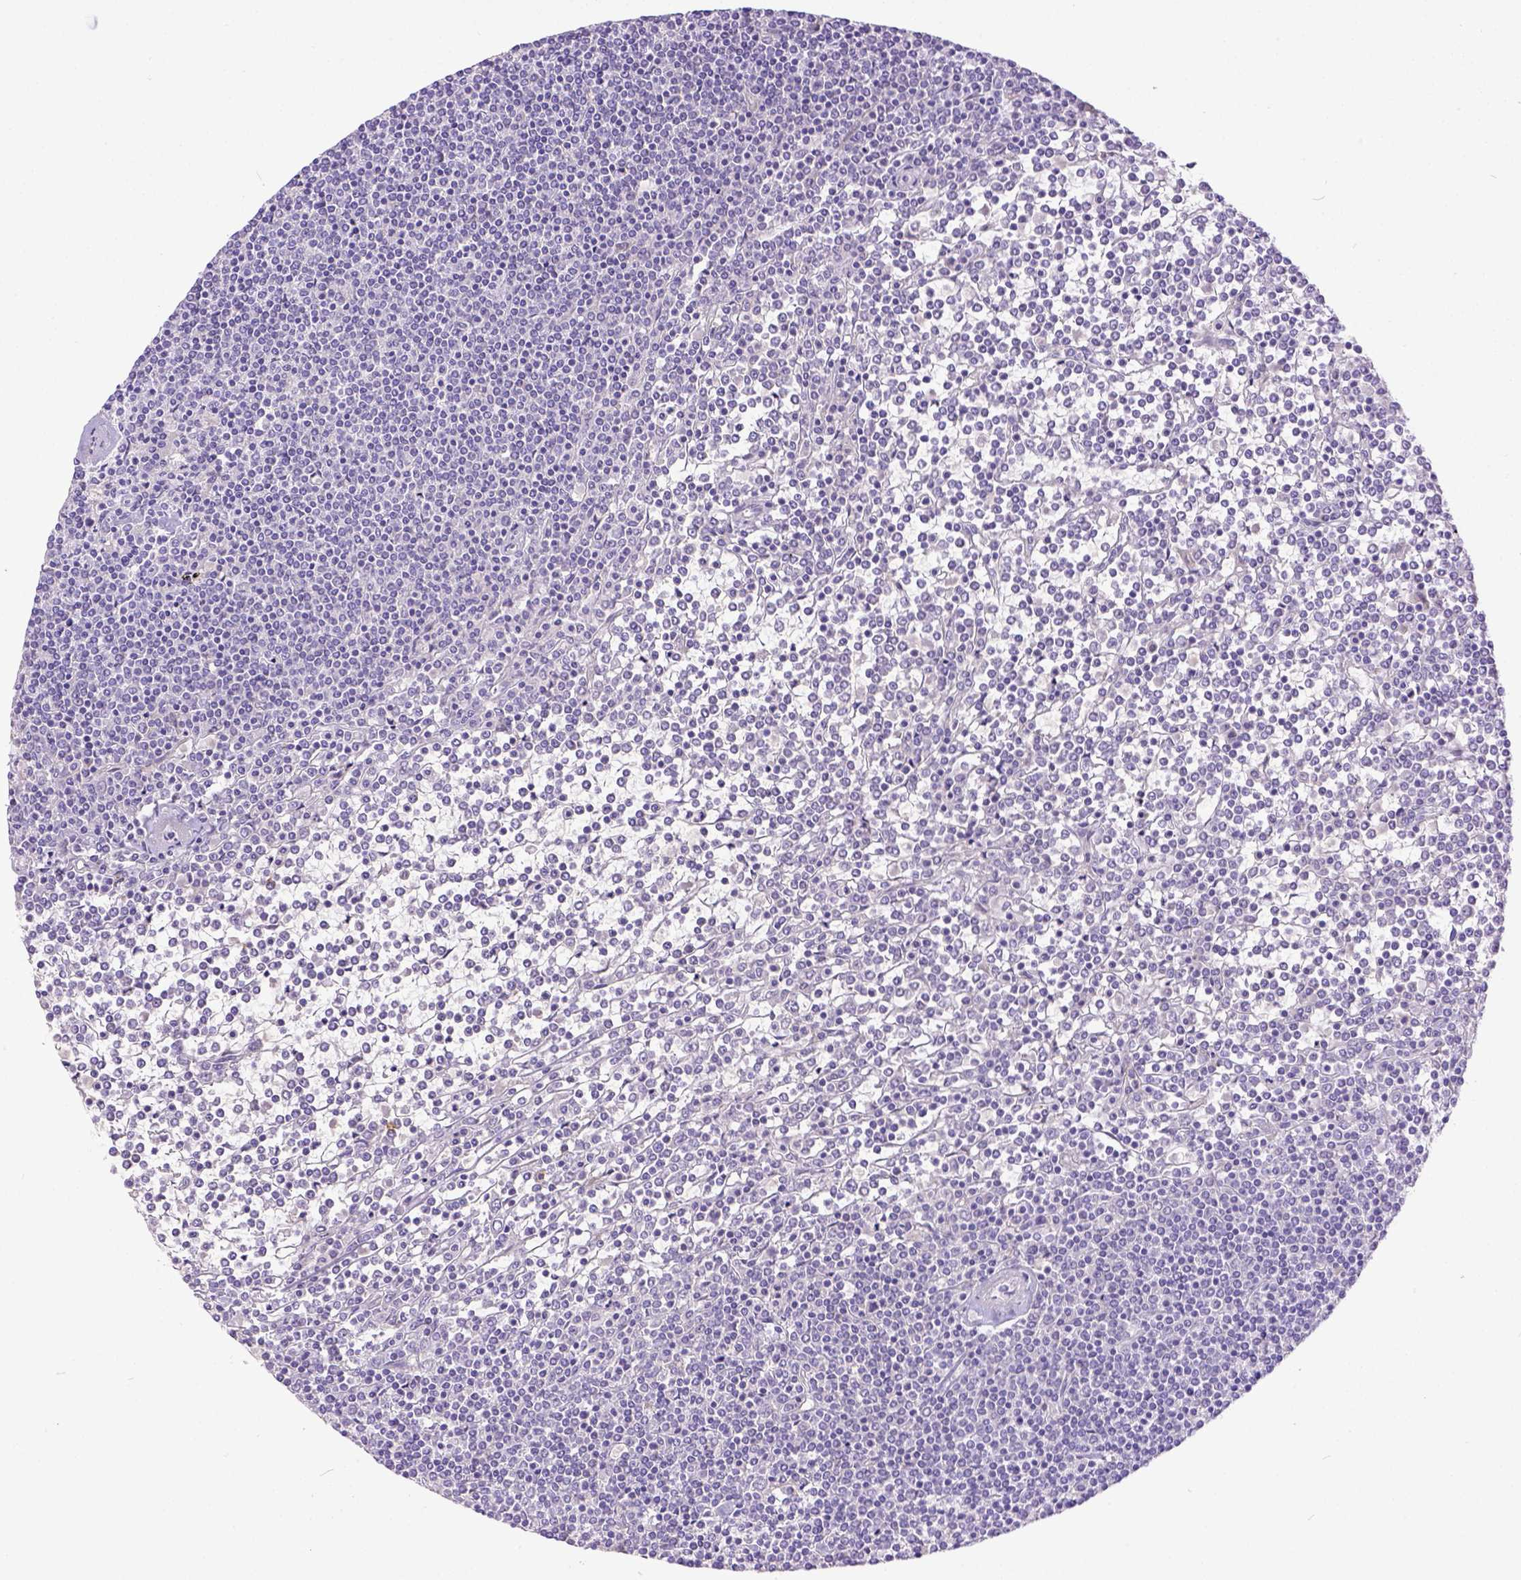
{"staining": {"intensity": "negative", "quantity": "none", "location": "none"}, "tissue": "lymphoma", "cell_type": "Tumor cells", "image_type": "cancer", "snomed": [{"axis": "morphology", "description": "Malignant lymphoma, non-Hodgkin's type, Low grade"}, {"axis": "topography", "description": "Spleen"}], "caption": "Tumor cells are negative for brown protein staining in lymphoma.", "gene": "KIT", "patient": {"sex": "female", "age": 19}}